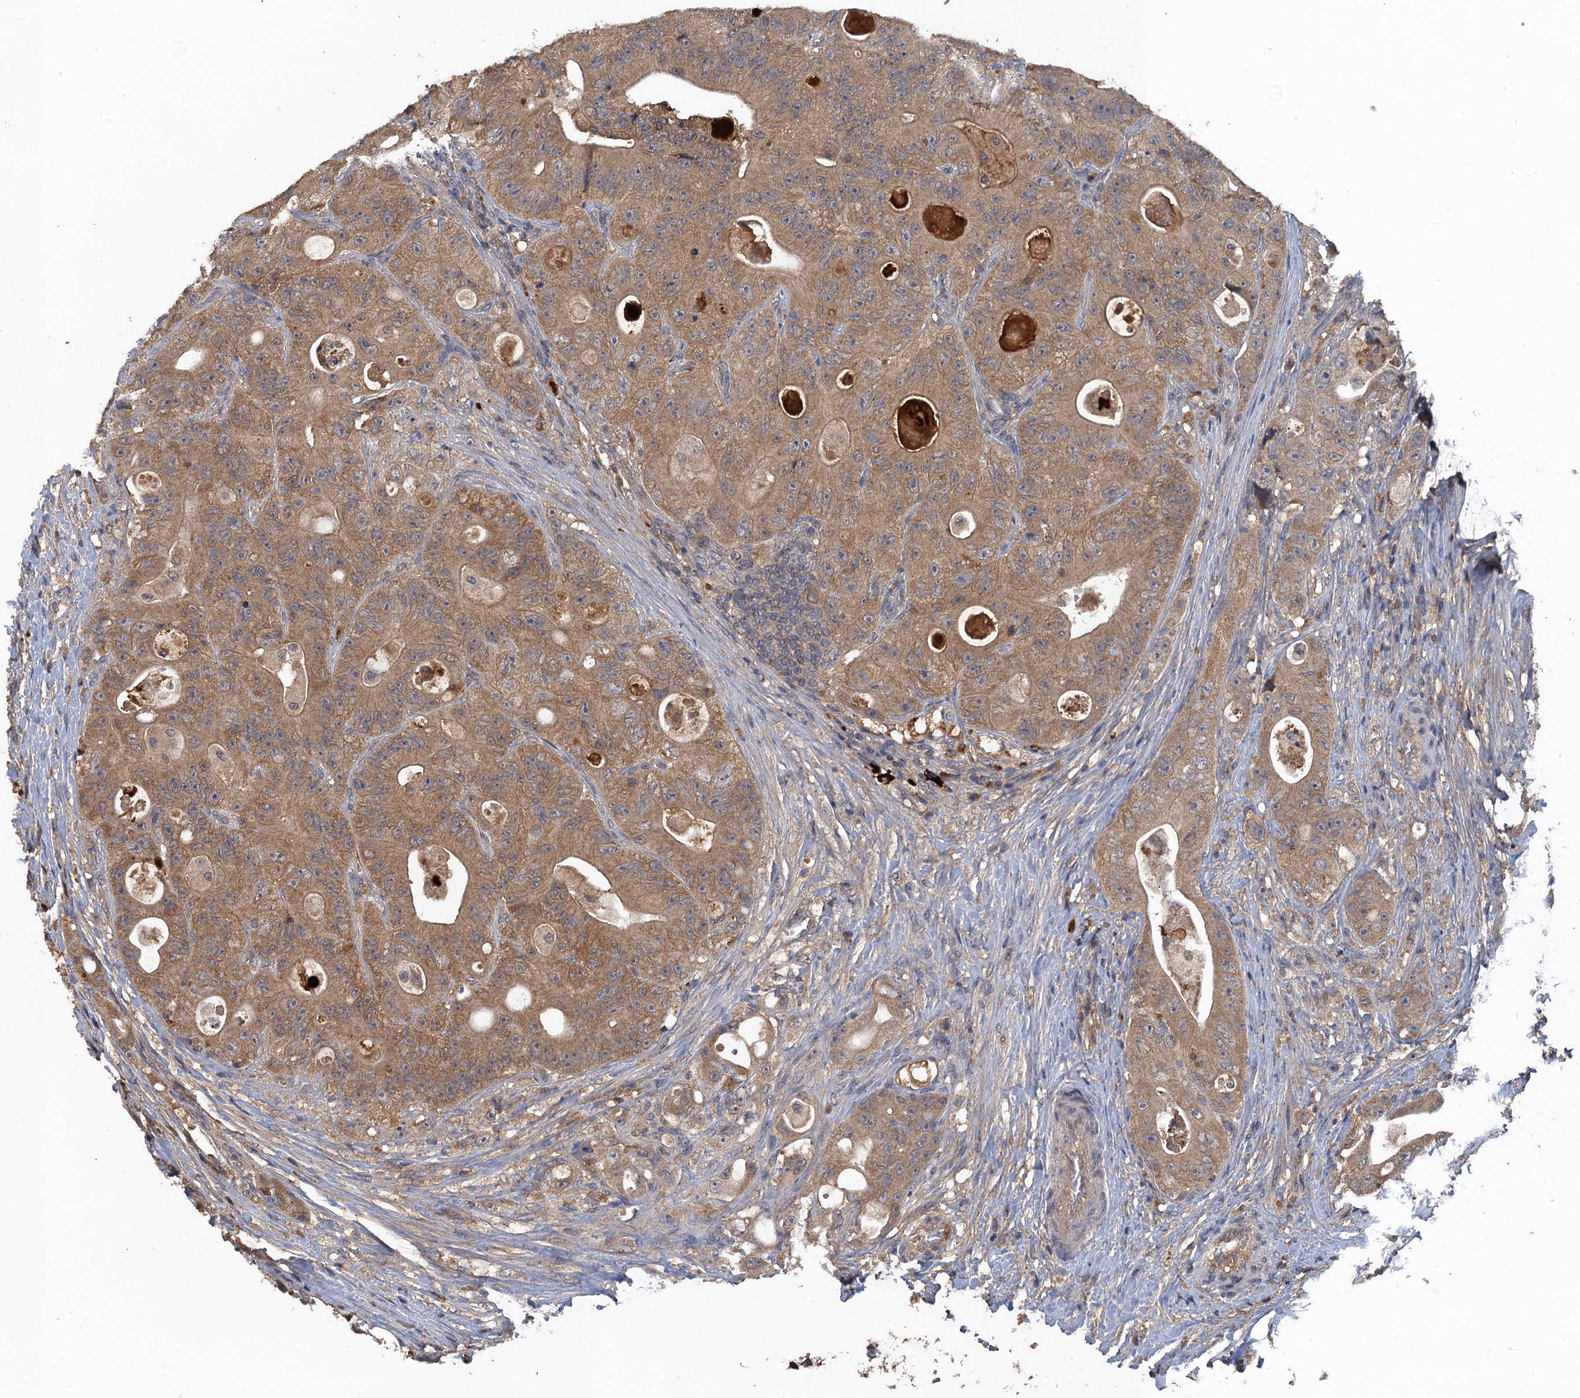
{"staining": {"intensity": "moderate", "quantity": ">75%", "location": "cytoplasmic/membranous"}, "tissue": "colorectal cancer", "cell_type": "Tumor cells", "image_type": "cancer", "snomed": [{"axis": "morphology", "description": "Adenocarcinoma, NOS"}, {"axis": "topography", "description": "Colon"}], "caption": "Human adenocarcinoma (colorectal) stained with a brown dye exhibits moderate cytoplasmic/membranous positive expression in approximately >75% of tumor cells.", "gene": "HAPLN3", "patient": {"sex": "female", "age": 46}}